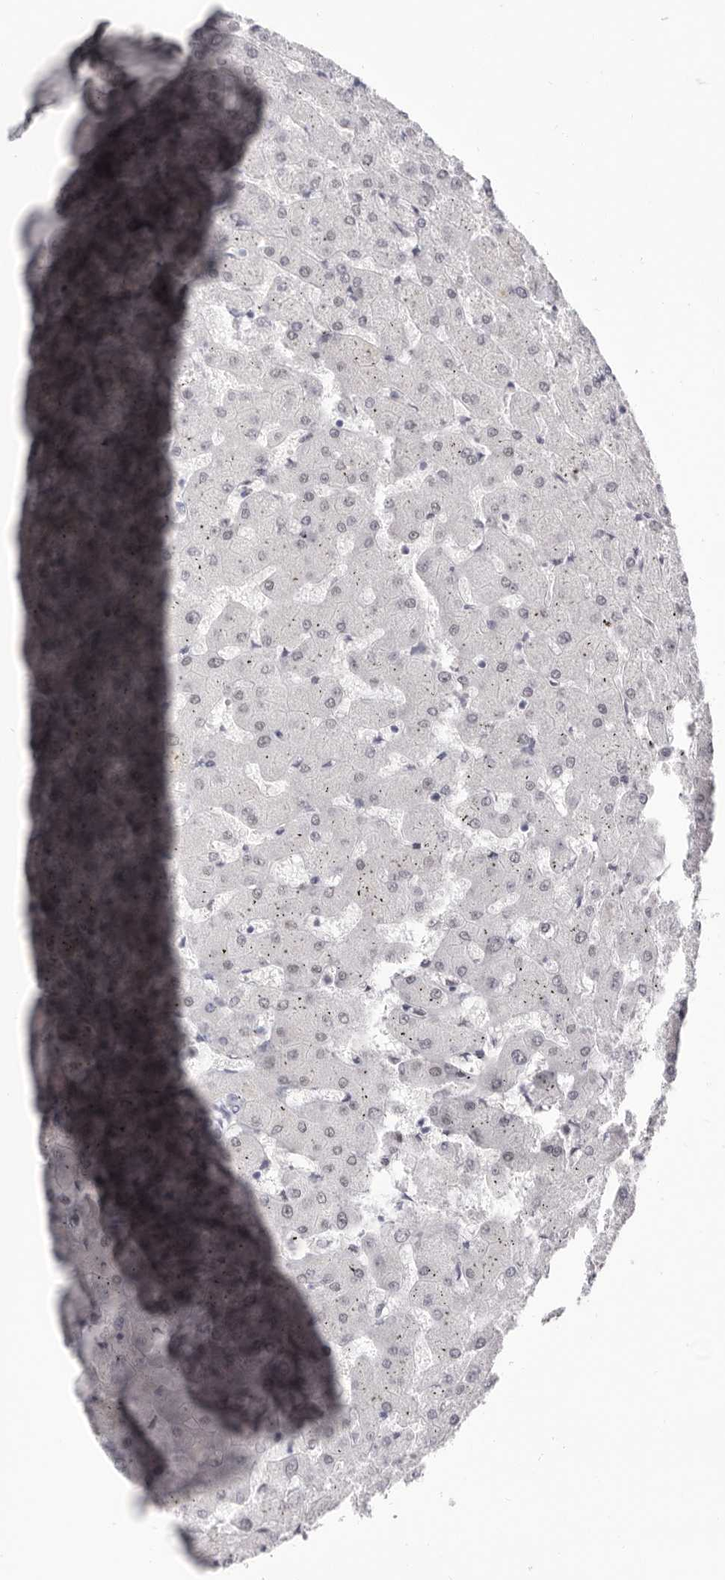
{"staining": {"intensity": "negative", "quantity": "none", "location": "none"}, "tissue": "liver", "cell_type": "Cholangiocytes", "image_type": "normal", "snomed": [{"axis": "morphology", "description": "Normal tissue, NOS"}, {"axis": "topography", "description": "Liver"}], "caption": "Protein analysis of benign liver displays no significant expression in cholangiocytes.", "gene": "ZNF326", "patient": {"sex": "female", "age": 63}}